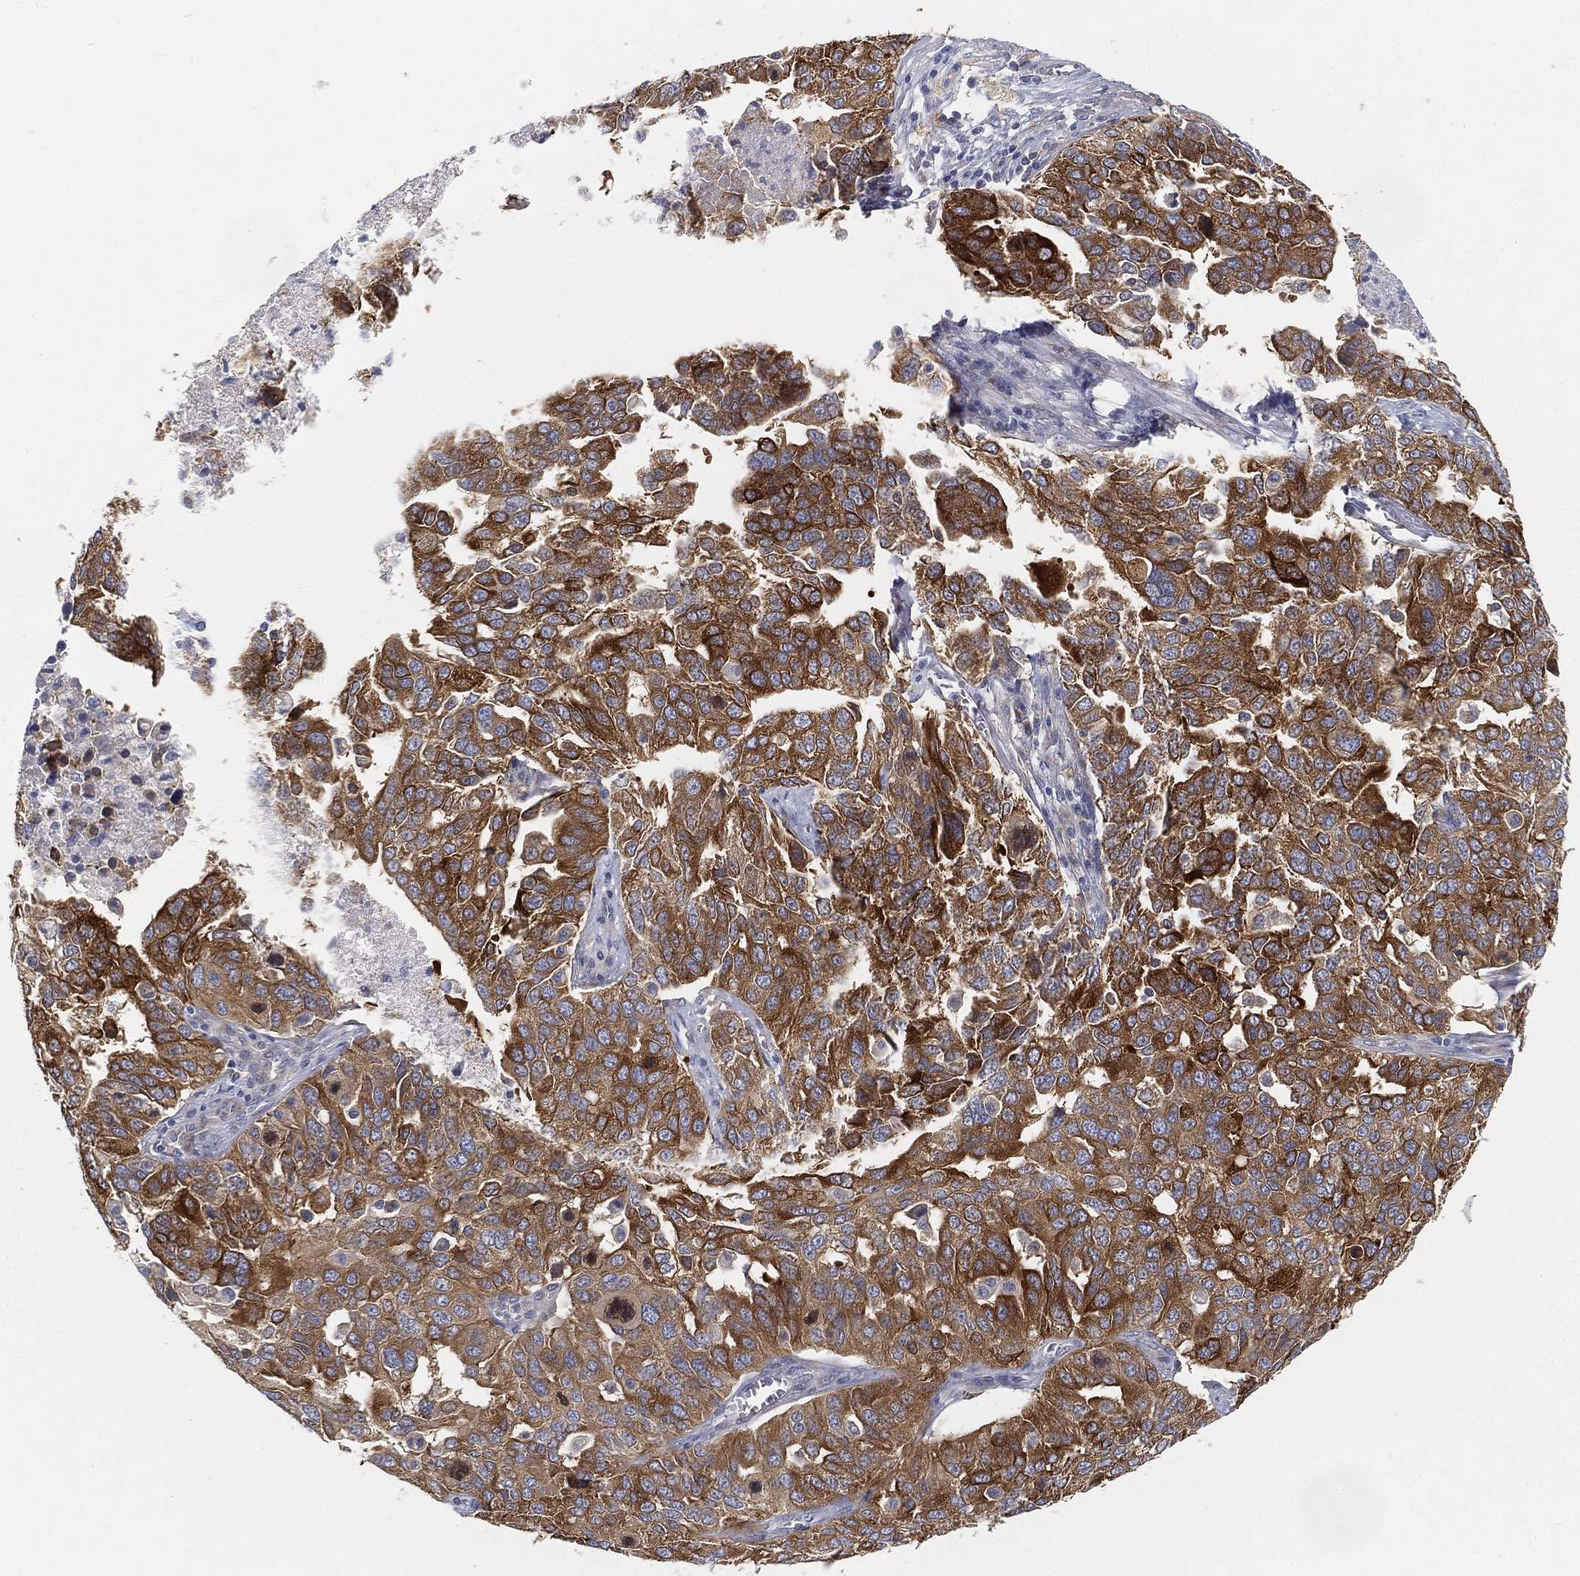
{"staining": {"intensity": "strong", "quantity": ">75%", "location": "cytoplasmic/membranous"}, "tissue": "ovarian cancer", "cell_type": "Tumor cells", "image_type": "cancer", "snomed": [{"axis": "morphology", "description": "Carcinoma, endometroid"}, {"axis": "topography", "description": "Soft tissue"}, {"axis": "topography", "description": "Ovary"}], "caption": "A brown stain highlights strong cytoplasmic/membranous expression of a protein in ovarian endometroid carcinoma tumor cells.", "gene": "TMEM25", "patient": {"sex": "female", "age": 52}}